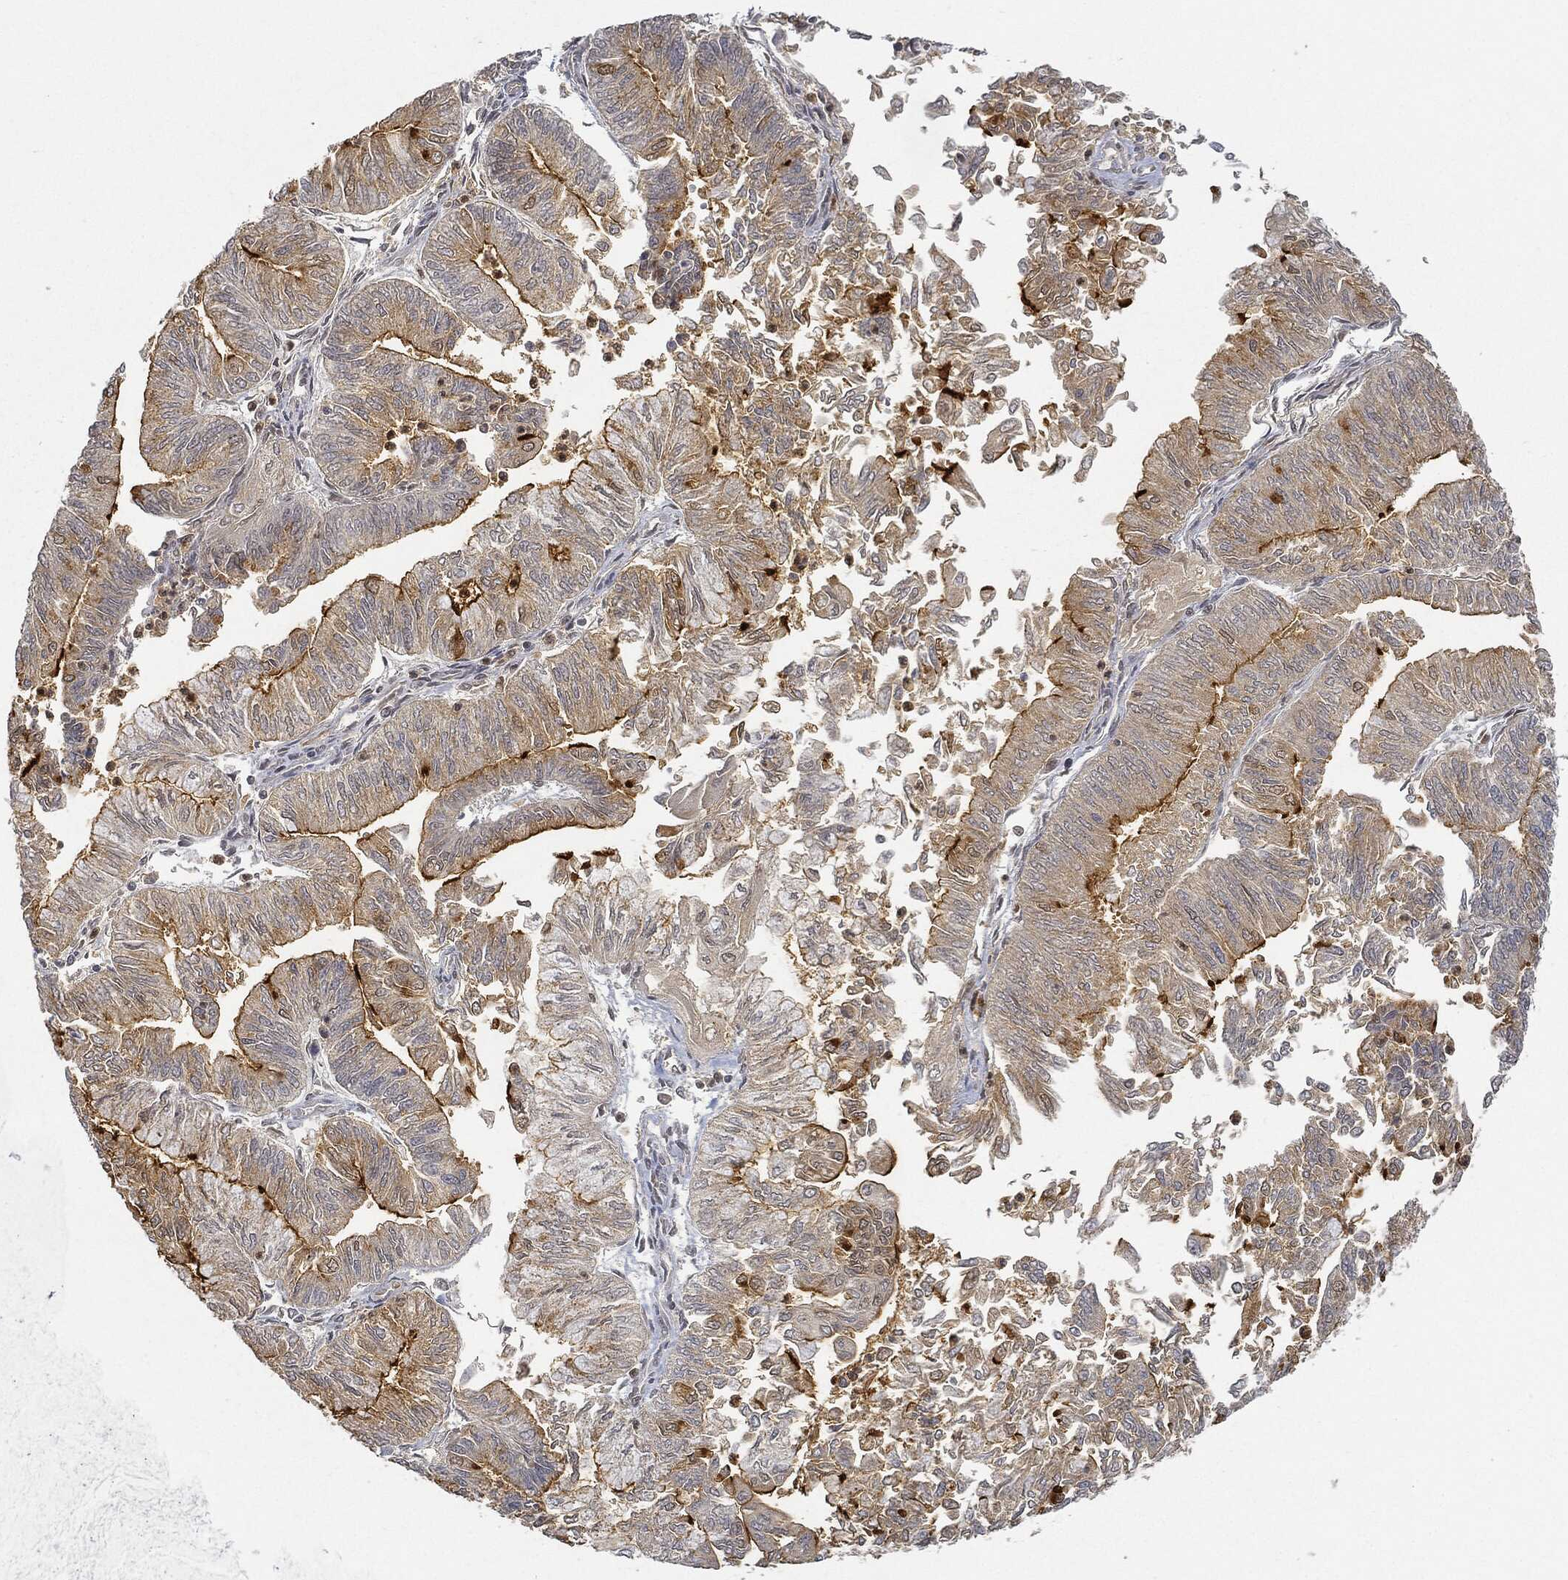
{"staining": {"intensity": "strong", "quantity": "<25%", "location": "cytoplasmic/membranous"}, "tissue": "endometrial cancer", "cell_type": "Tumor cells", "image_type": "cancer", "snomed": [{"axis": "morphology", "description": "Adenocarcinoma, NOS"}, {"axis": "topography", "description": "Endometrium"}], "caption": "Immunohistochemistry of adenocarcinoma (endometrial) exhibits medium levels of strong cytoplasmic/membranous expression in about <25% of tumor cells. The staining was performed using DAB (3,3'-diaminobenzidine), with brown indicating positive protein expression. Nuclei are stained blue with hematoxylin.", "gene": "CIB1", "patient": {"sex": "female", "age": 59}}